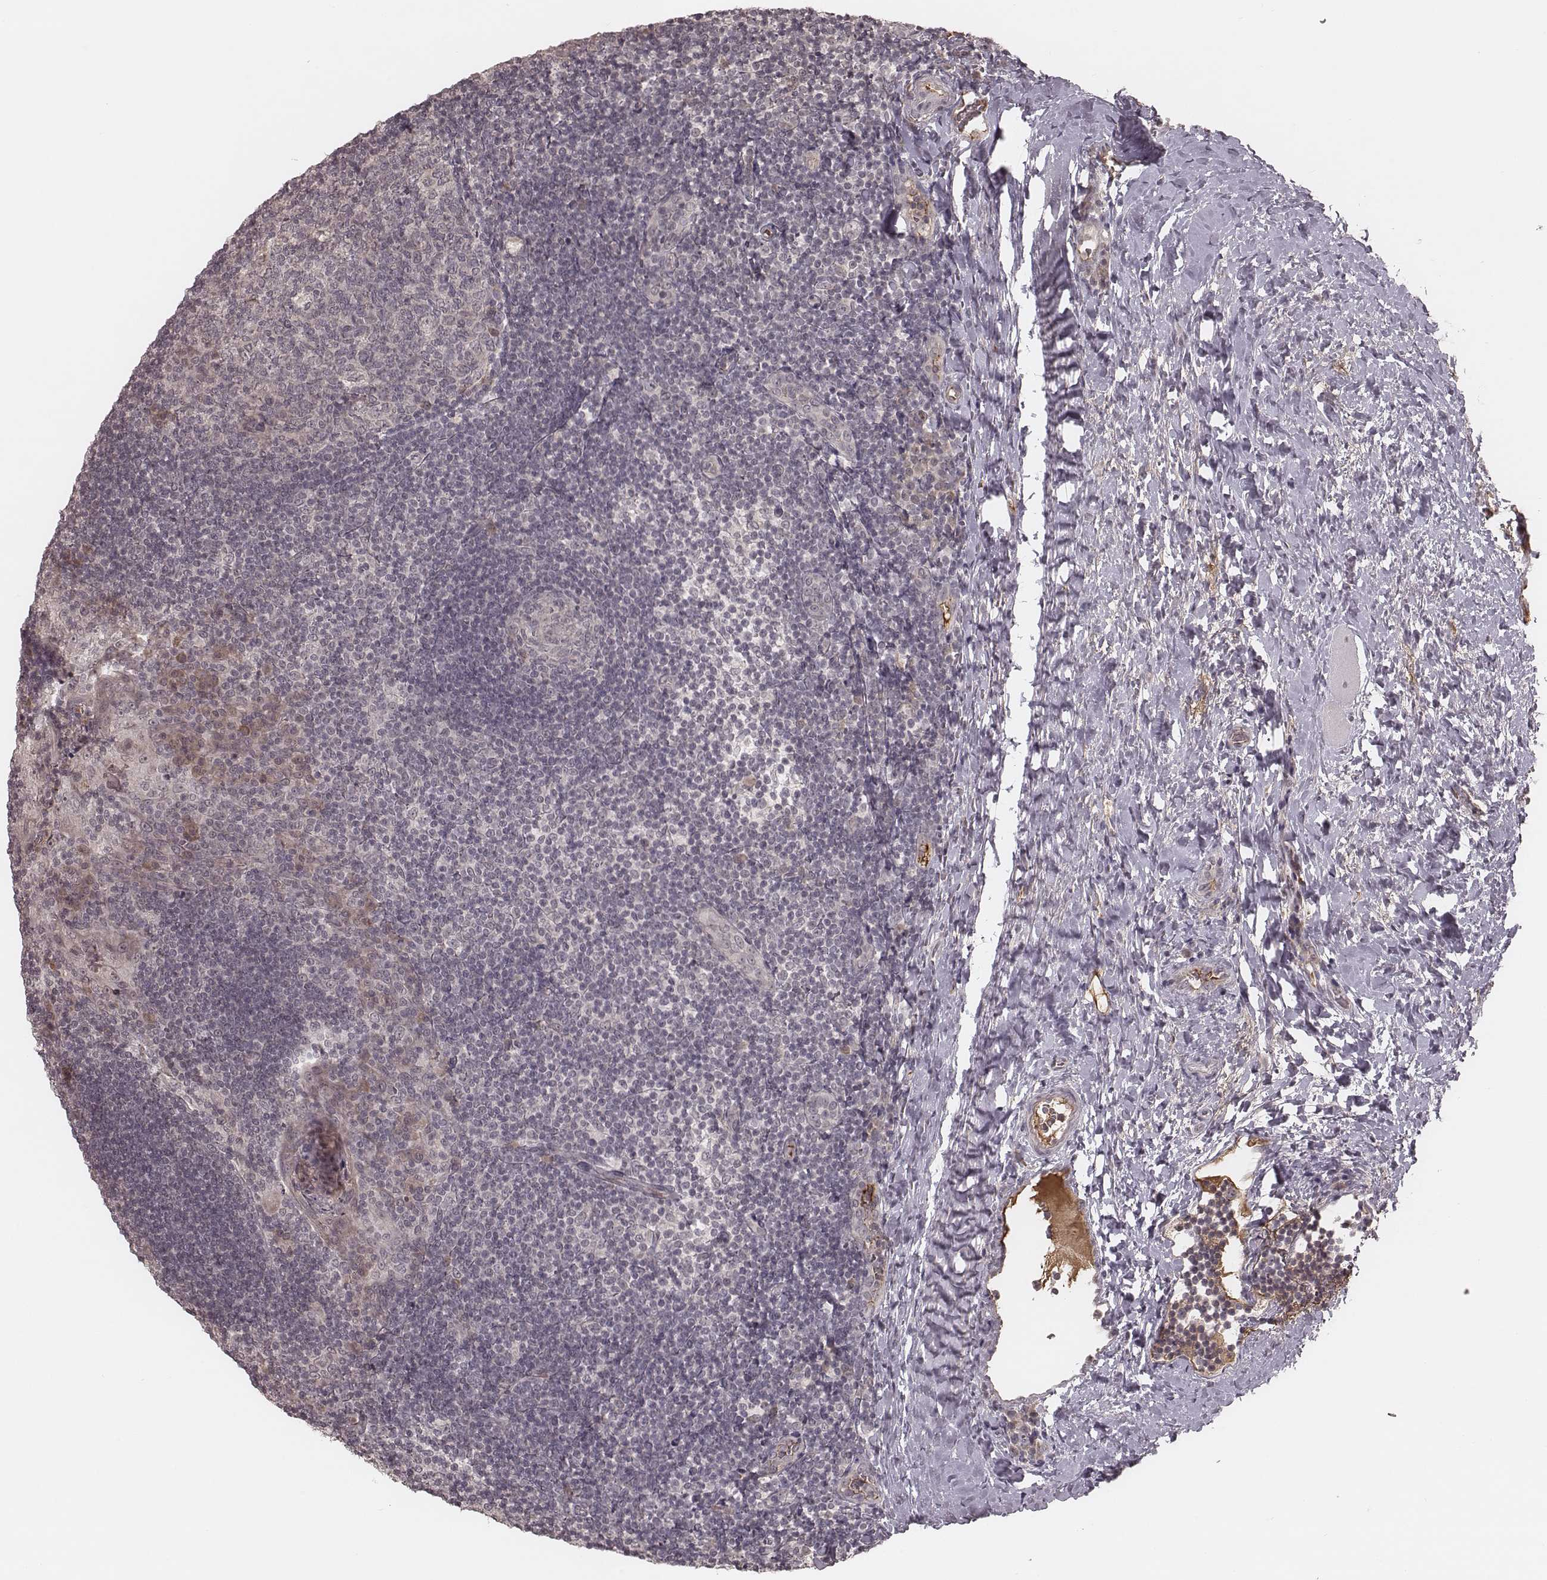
{"staining": {"intensity": "negative", "quantity": "none", "location": "none"}, "tissue": "tonsil", "cell_type": "Germinal center cells", "image_type": "normal", "snomed": [{"axis": "morphology", "description": "Normal tissue, NOS"}, {"axis": "topography", "description": "Tonsil"}], "caption": "Histopathology image shows no significant protein positivity in germinal center cells of normal tonsil.", "gene": "IL5", "patient": {"sex": "male", "age": 17}}